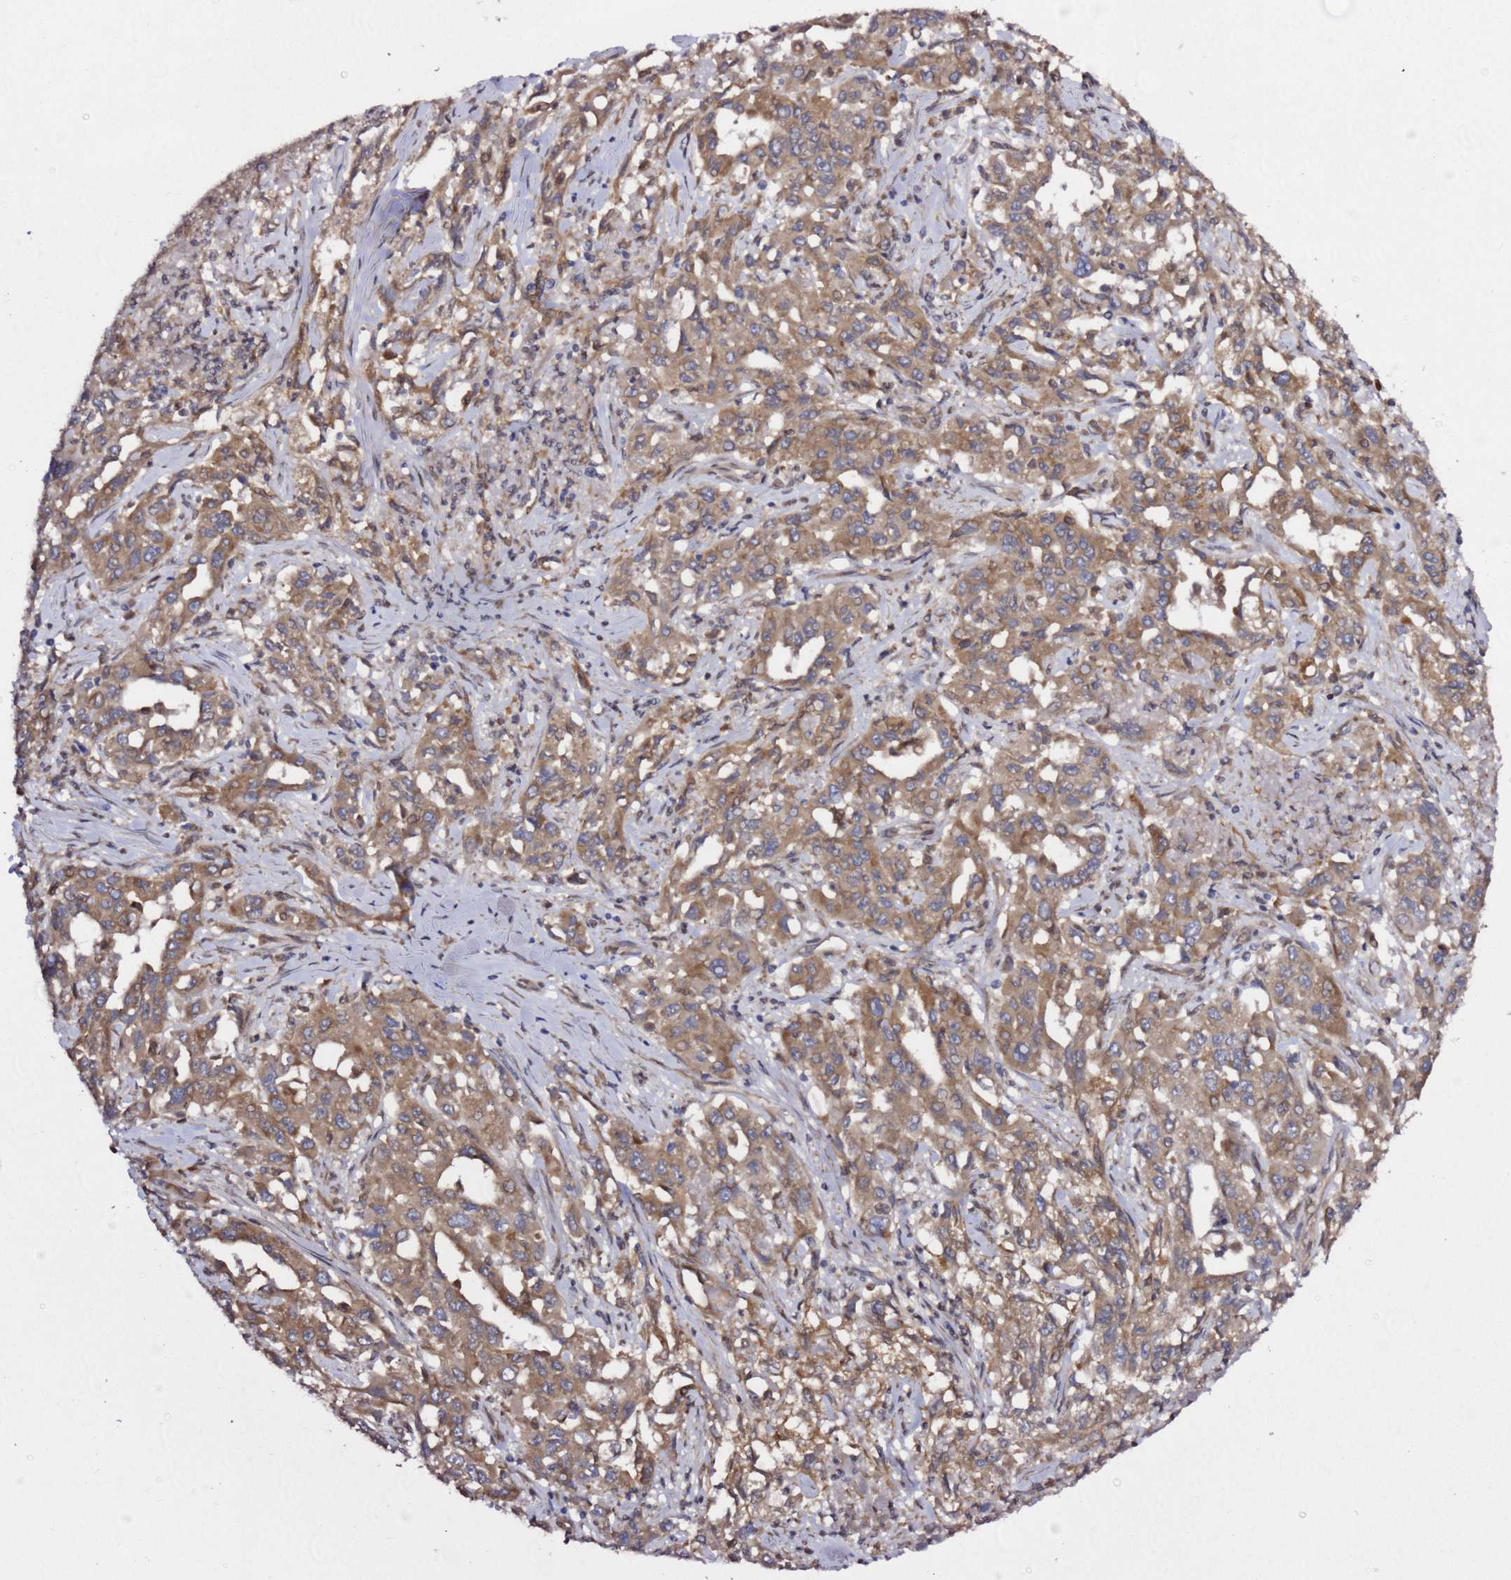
{"staining": {"intensity": "moderate", "quantity": ">75%", "location": "cytoplasmic/membranous"}, "tissue": "liver cancer", "cell_type": "Tumor cells", "image_type": "cancer", "snomed": [{"axis": "morphology", "description": "Carcinoma, Hepatocellular, NOS"}, {"axis": "topography", "description": "Liver"}], "caption": "A photomicrograph of hepatocellular carcinoma (liver) stained for a protein exhibits moderate cytoplasmic/membranous brown staining in tumor cells.", "gene": "PRKAB2", "patient": {"sex": "male", "age": 63}}